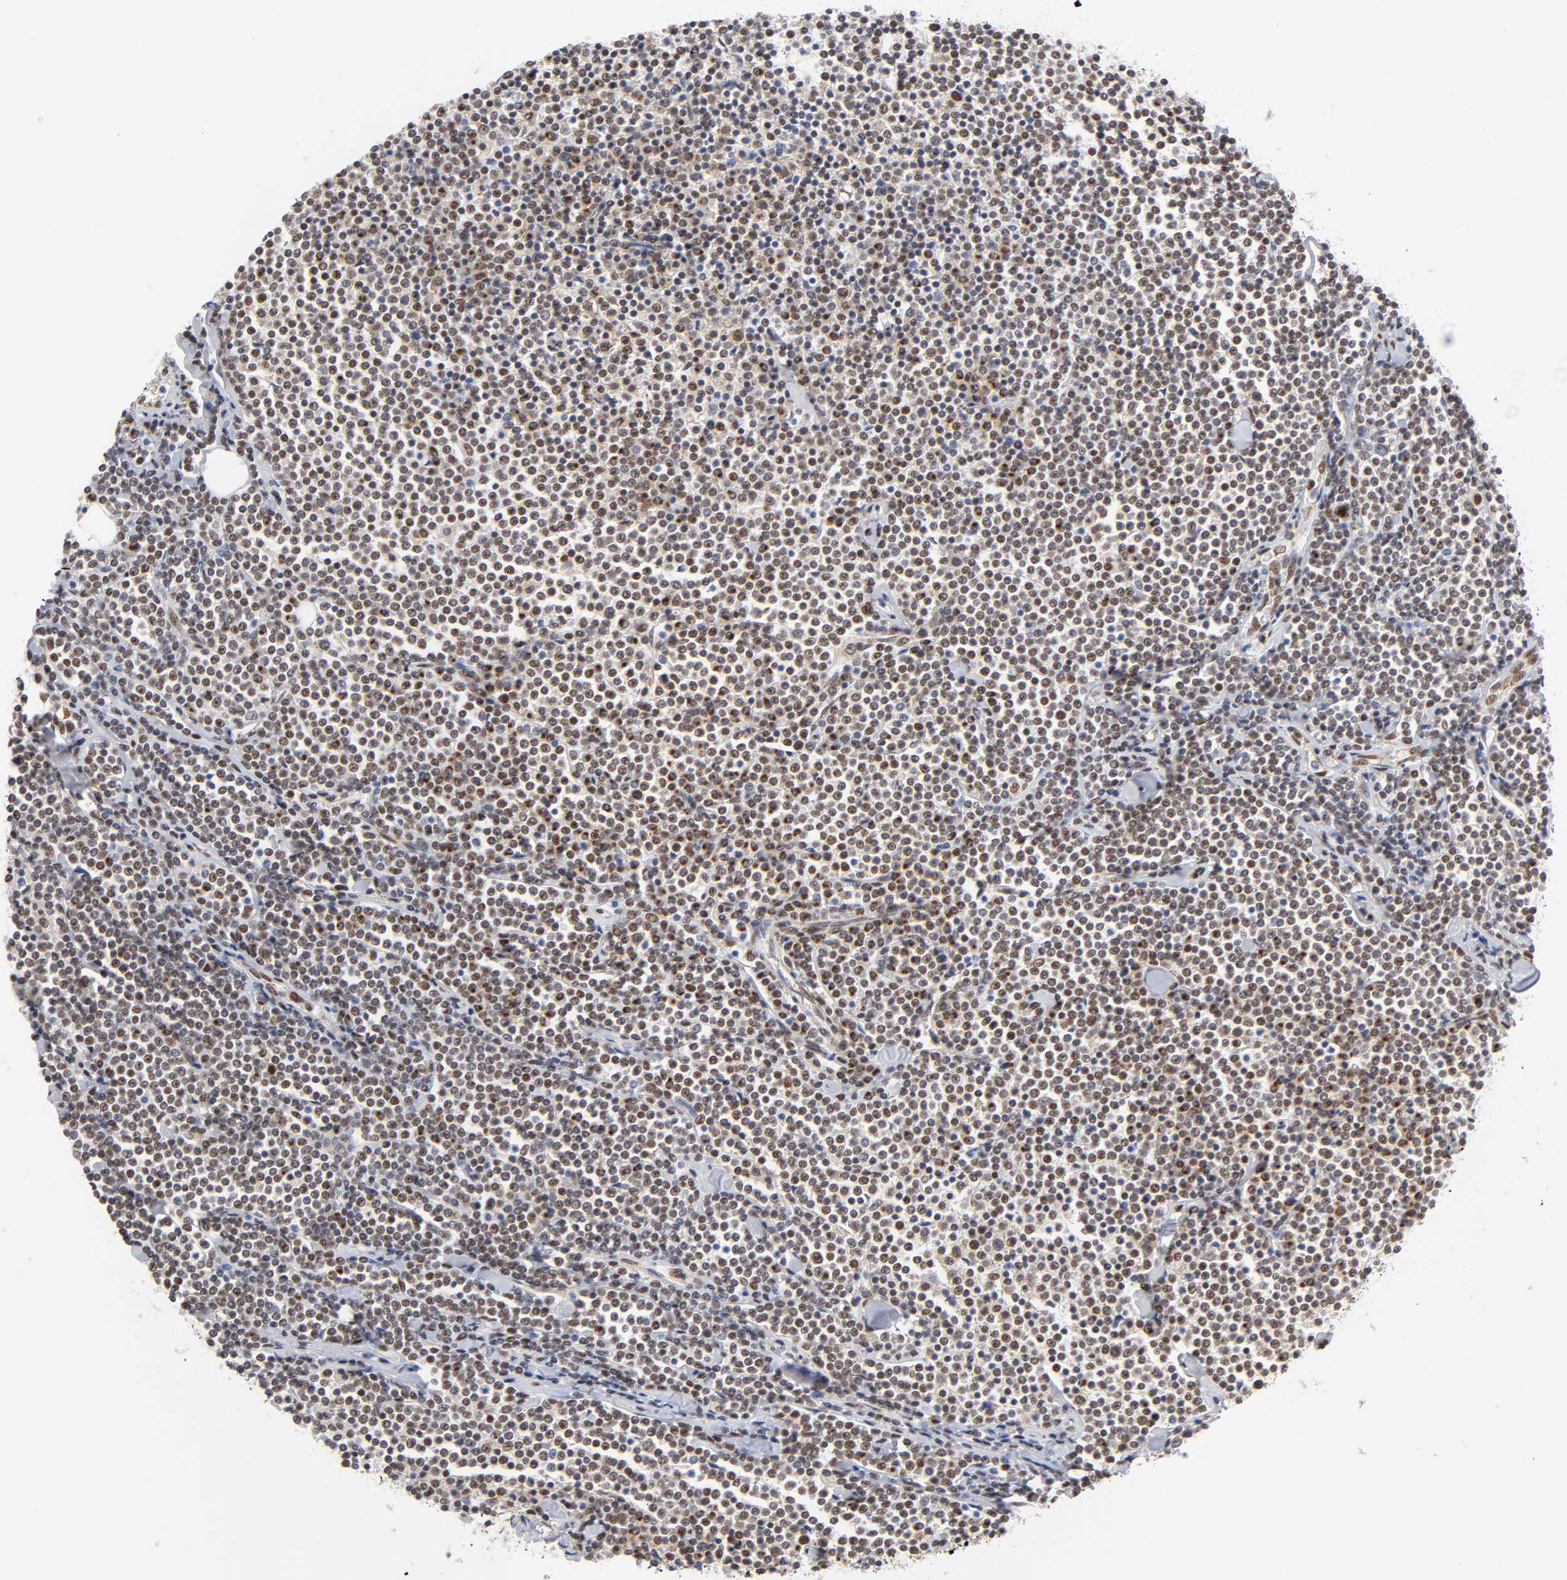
{"staining": {"intensity": "strong", "quantity": ">75%", "location": "nuclear"}, "tissue": "lymphoma", "cell_type": "Tumor cells", "image_type": "cancer", "snomed": [{"axis": "morphology", "description": "Malignant lymphoma, non-Hodgkin's type, Low grade"}, {"axis": "topography", "description": "Soft tissue"}], "caption": "Immunohistochemical staining of malignant lymphoma, non-Hodgkin's type (low-grade) shows high levels of strong nuclear expression in about >75% of tumor cells.", "gene": "EP300", "patient": {"sex": "male", "age": 92}}